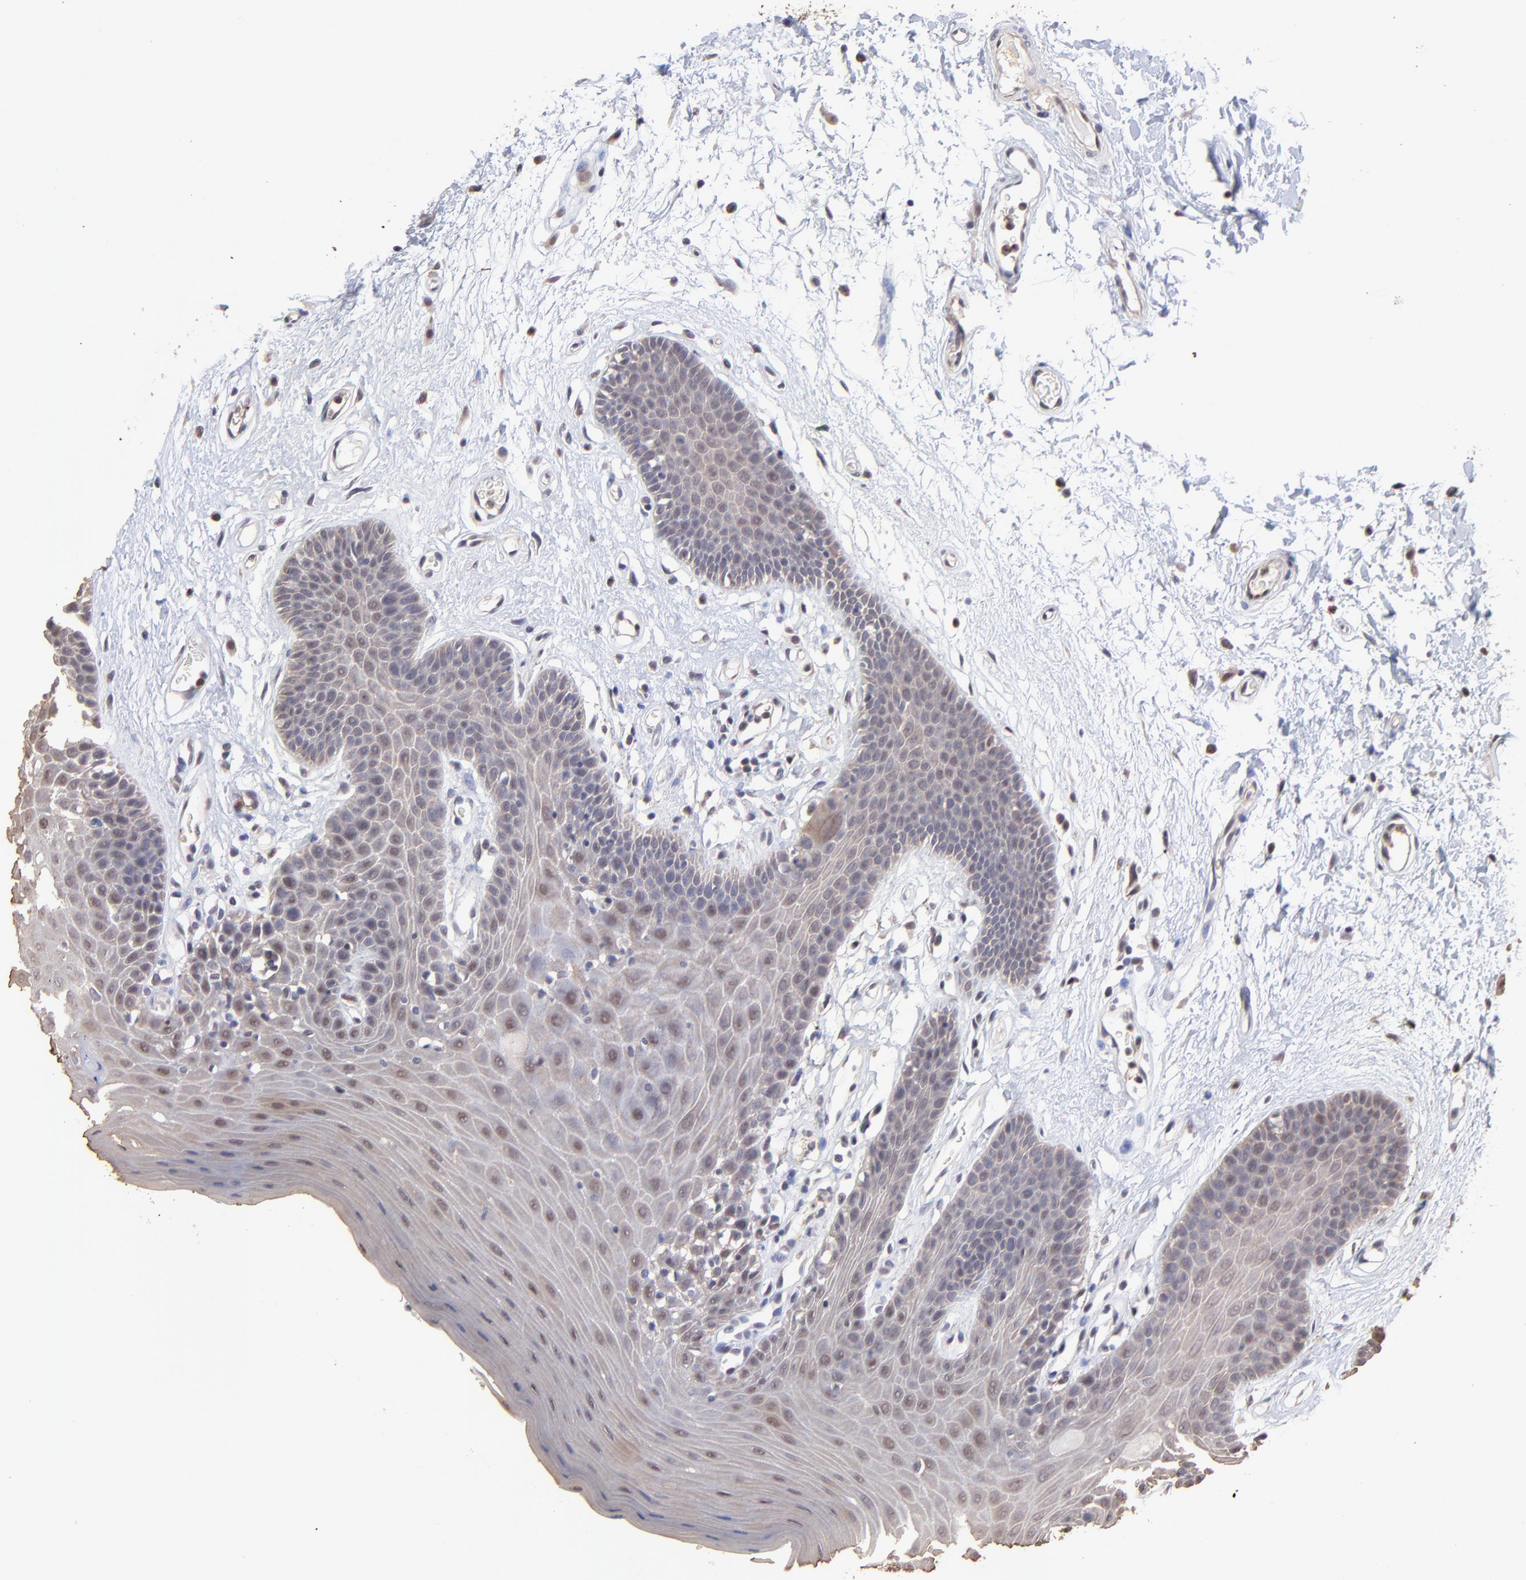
{"staining": {"intensity": "weak", "quantity": "<25%", "location": "cytoplasmic/membranous,nuclear"}, "tissue": "oral mucosa", "cell_type": "Squamous epithelial cells", "image_type": "normal", "snomed": [{"axis": "morphology", "description": "Normal tissue, NOS"}, {"axis": "morphology", "description": "Squamous cell carcinoma, NOS"}, {"axis": "topography", "description": "Skeletal muscle"}, {"axis": "topography", "description": "Oral tissue"}, {"axis": "topography", "description": "Head-Neck"}], "caption": "A micrograph of oral mucosa stained for a protein shows no brown staining in squamous epithelial cells.", "gene": "PSMA6", "patient": {"sex": "male", "age": 71}}